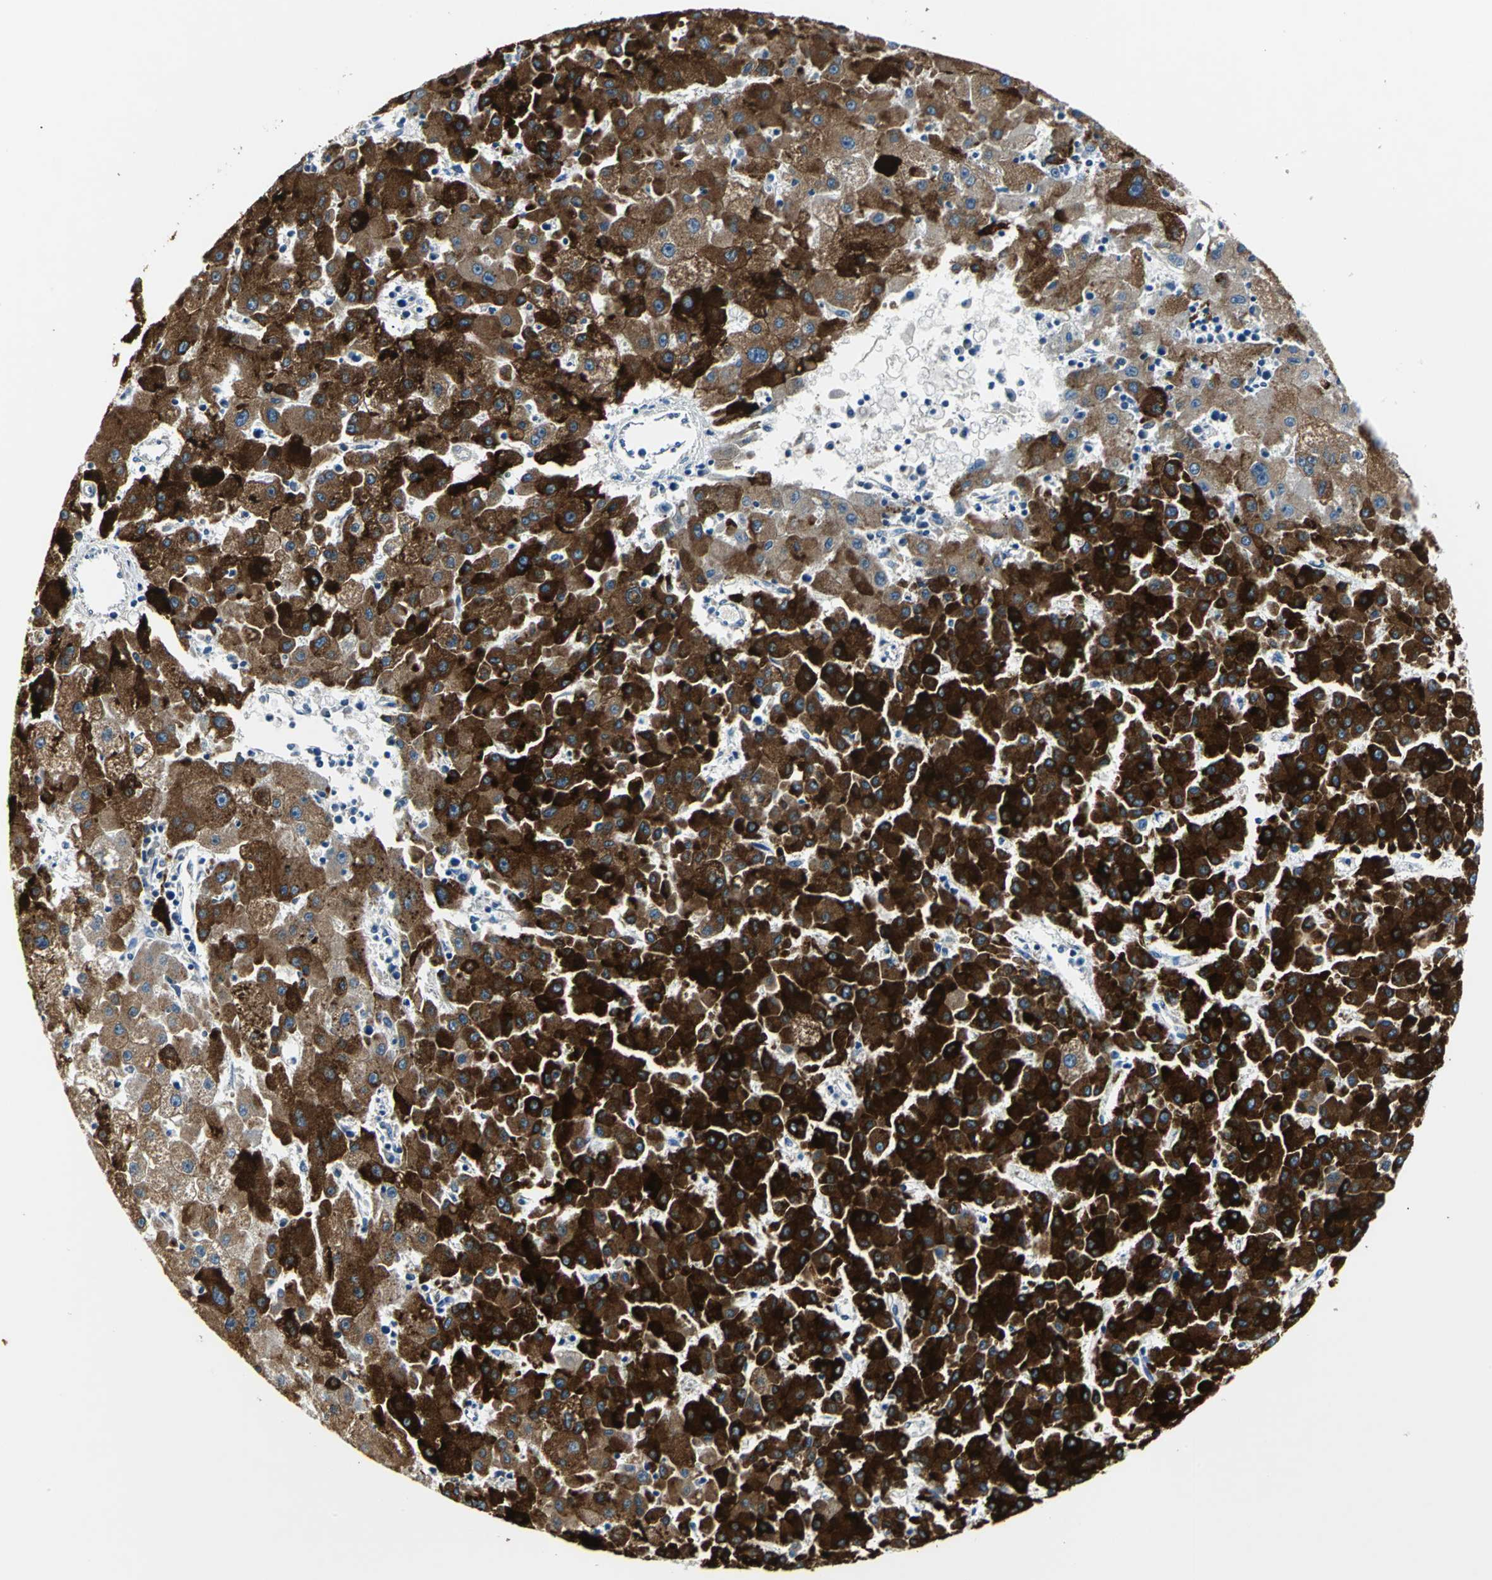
{"staining": {"intensity": "strong", "quantity": ">75%", "location": "cytoplasmic/membranous"}, "tissue": "liver cancer", "cell_type": "Tumor cells", "image_type": "cancer", "snomed": [{"axis": "morphology", "description": "Carcinoma, Hepatocellular, NOS"}, {"axis": "topography", "description": "Liver"}], "caption": "This histopathology image shows immunohistochemistry staining of liver cancer (hepatocellular carcinoma), with high strong cytoplasmic/membranous expression in approximately >75% of tumor cells.", "gene": "B3GNT2", "patient": {"sex": "male", "age": 72}}